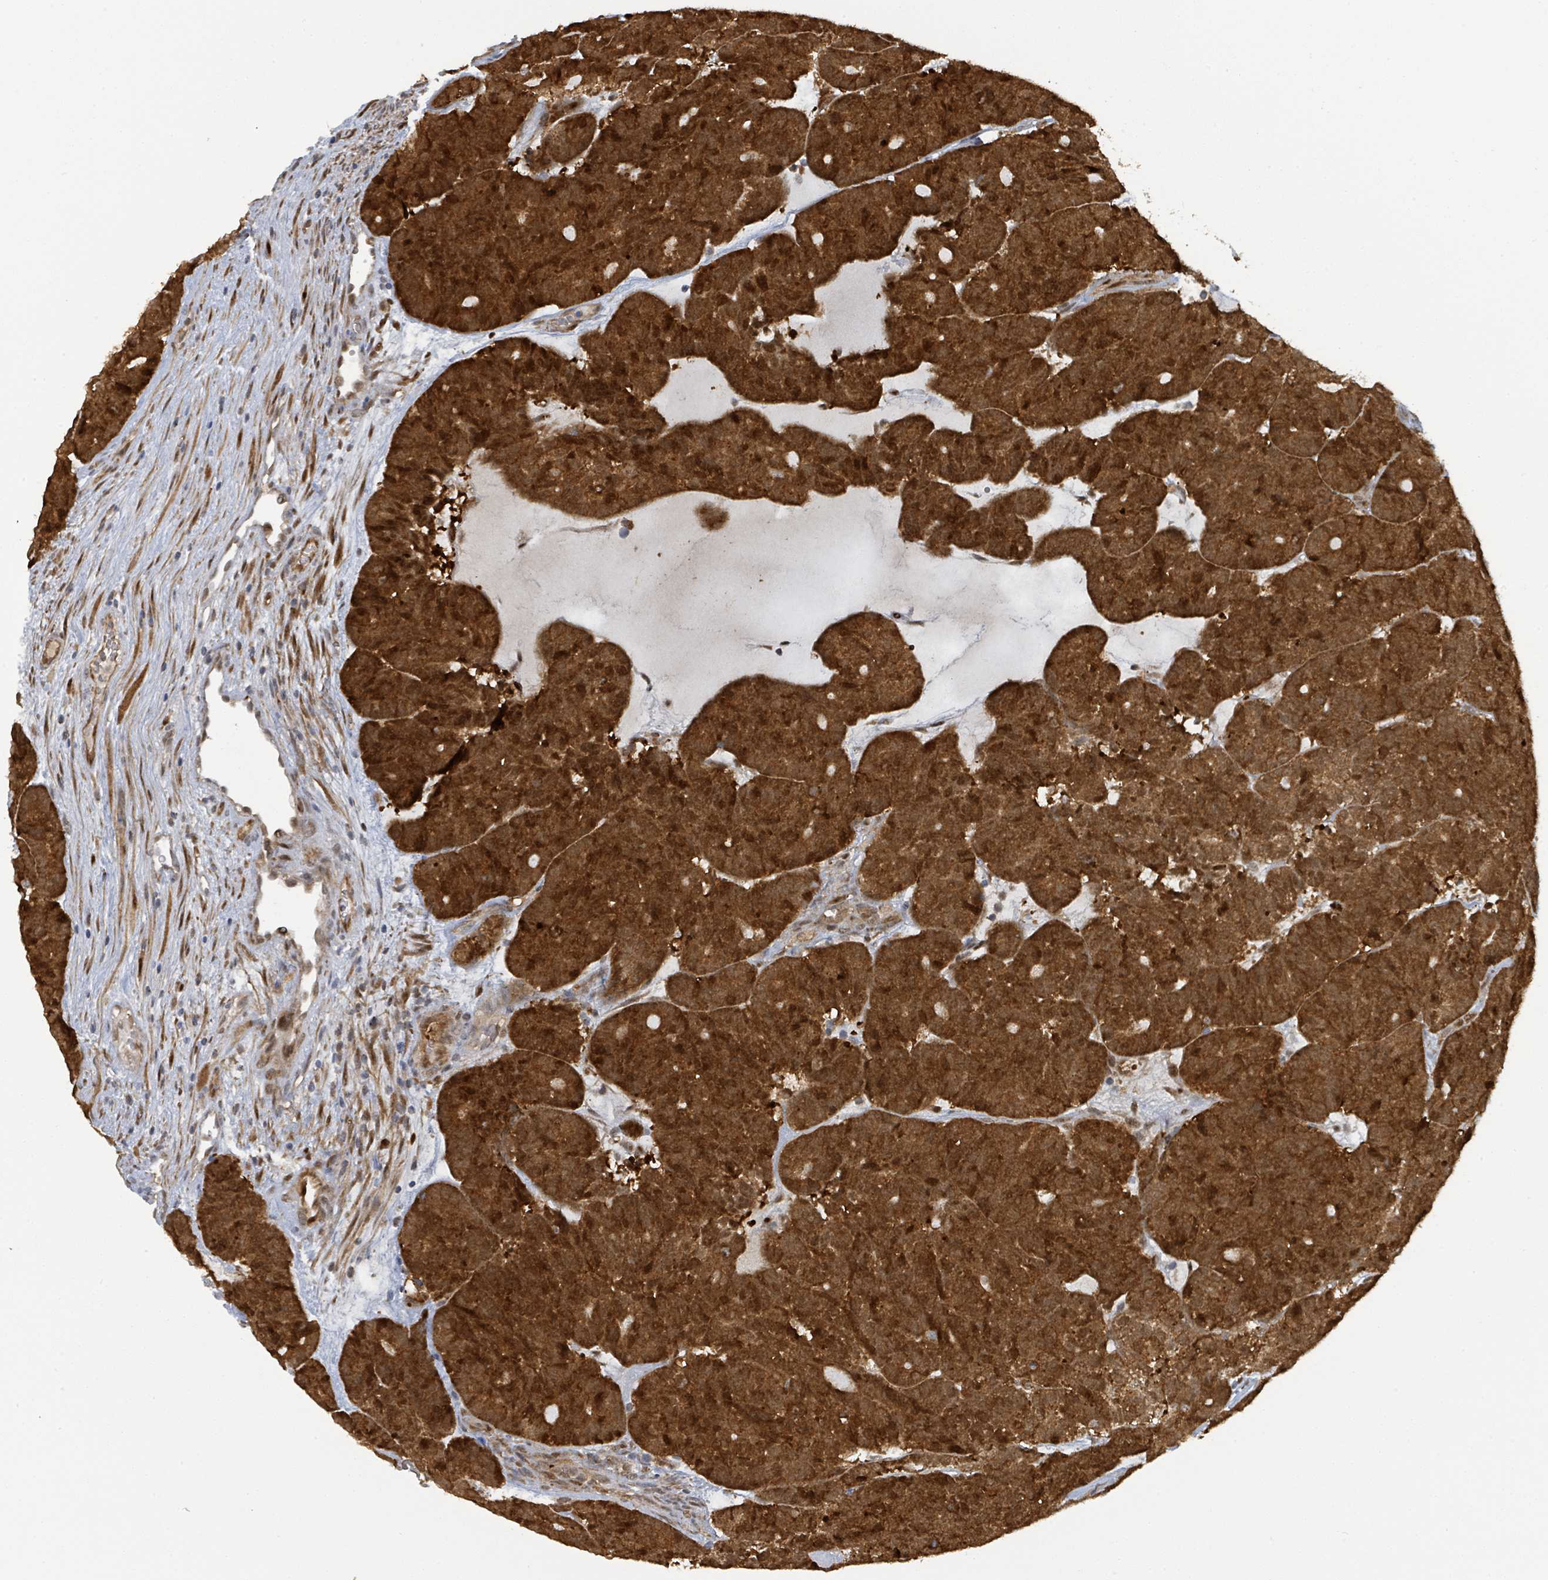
{"staining": {"intensity": "strong", "quantity": ">75%", "location": "cytoplasmic/membranous,nuclear"}, "tissue": "head and neck cancer", "cell_type": "Tumor cells", "image_type": "cancer", "snomed": [{"axis": "morphology", "description": "Adenocarcinoma, NOS"}, {"axis": "topography", "description": "Head-Neck"}], "caption": "Head and neck cancer (adenocarcinoma) tissue reveals strong cytoplasmic/membranous and nuclear expression in about >75% of tumor cells", "gene": "PSMB7", "patient": {"sex": "female", "age": 81}}